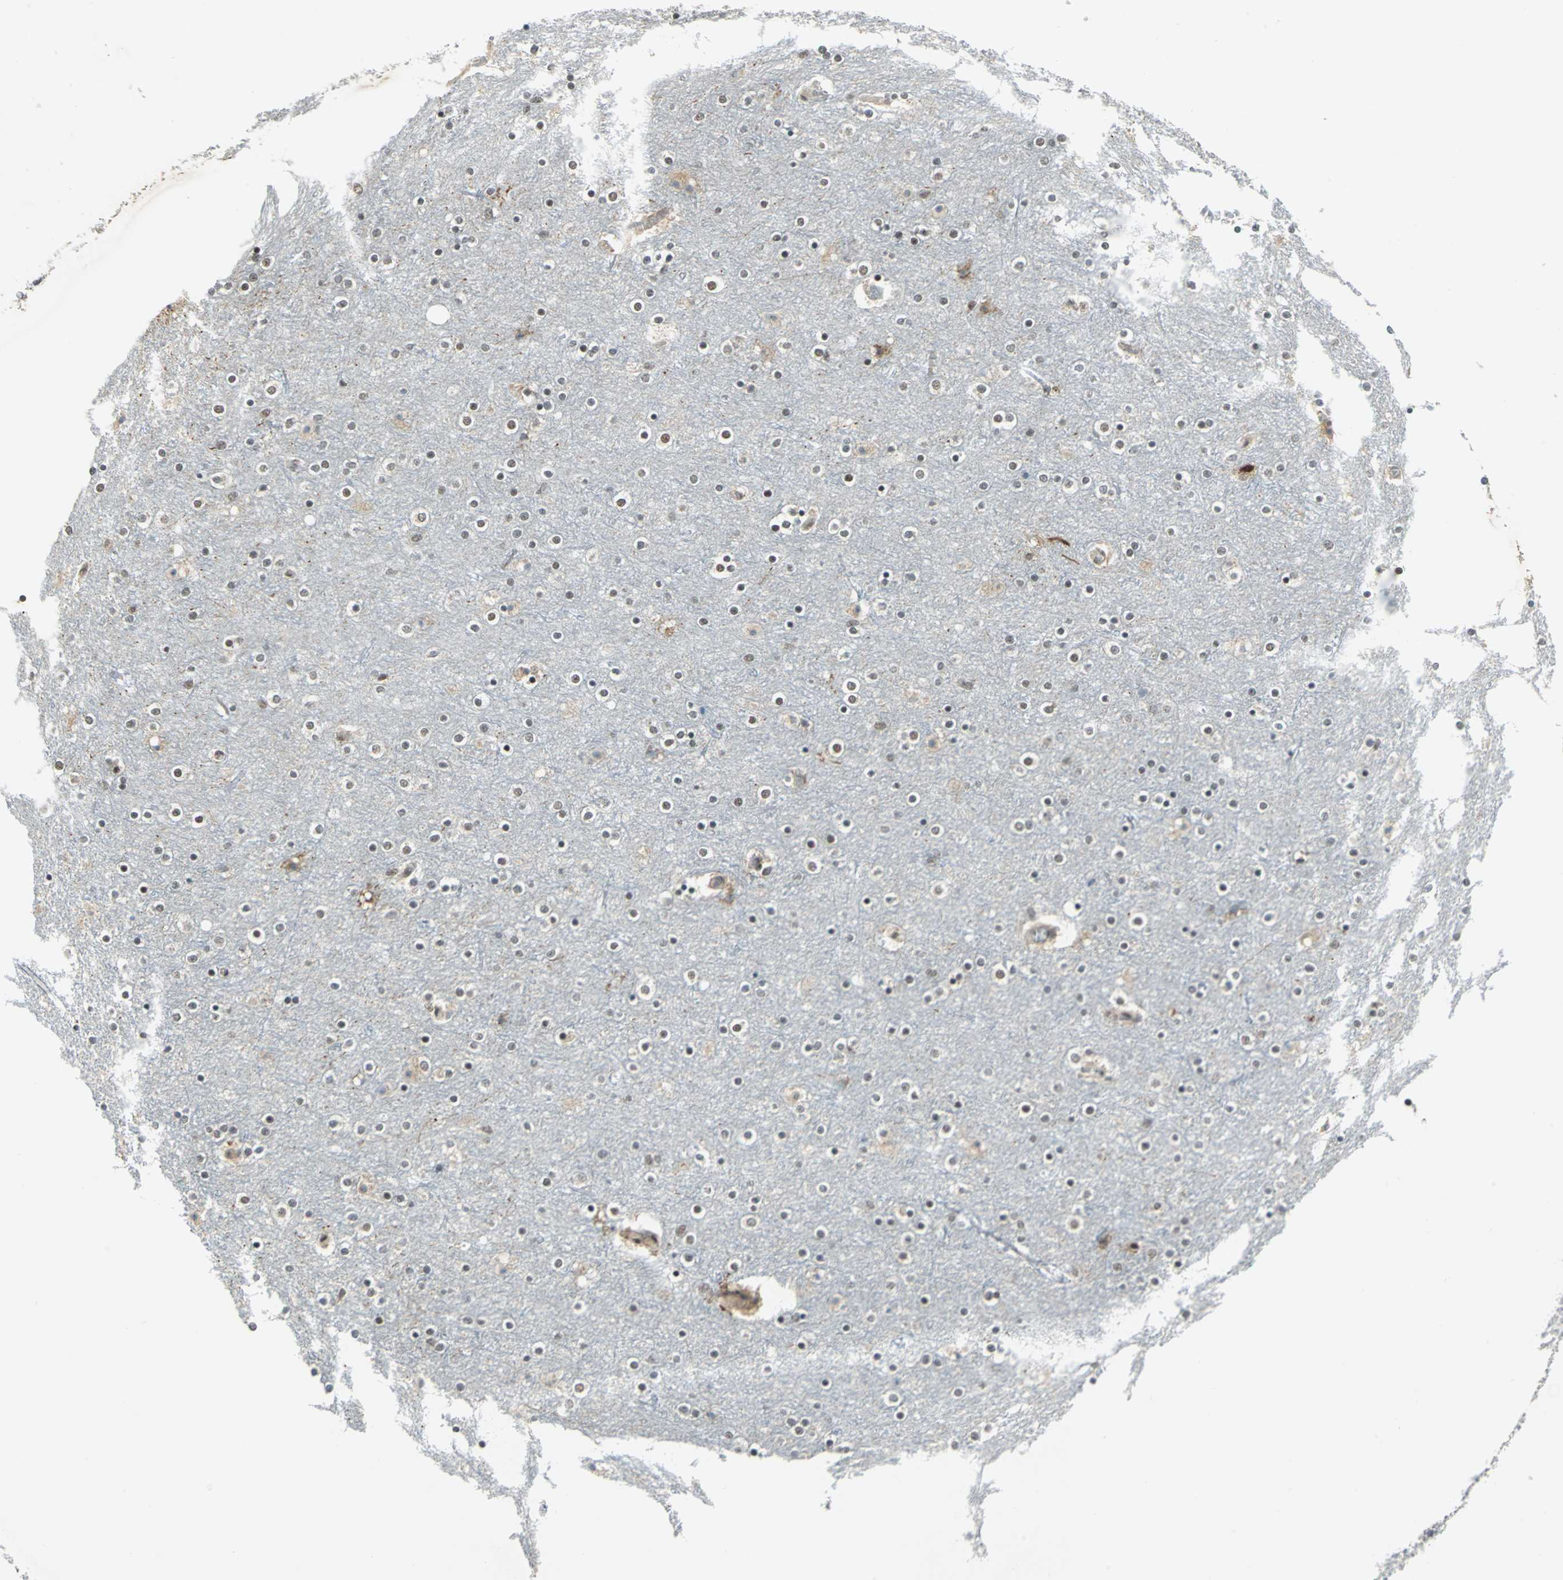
{"staining": {"intensity": "negative", "quantity": "none", "location": "none"}, "tissue": "cerebral cortex", "cell_type": "Endothelial cells", "image_type": "normal", "snomed": [{"axis": "morphology", "description": "Normal tissue, NOS"}, {"axis": "topography", "description": "Cerebral cortex"}], "caption": "This is an immunohistochemistry (IHC) image of normal human cerebral cortex. There is no expression in endothelial cells.", "gene": "MTA1", "patient": {"sex": "female", "age": 54}}